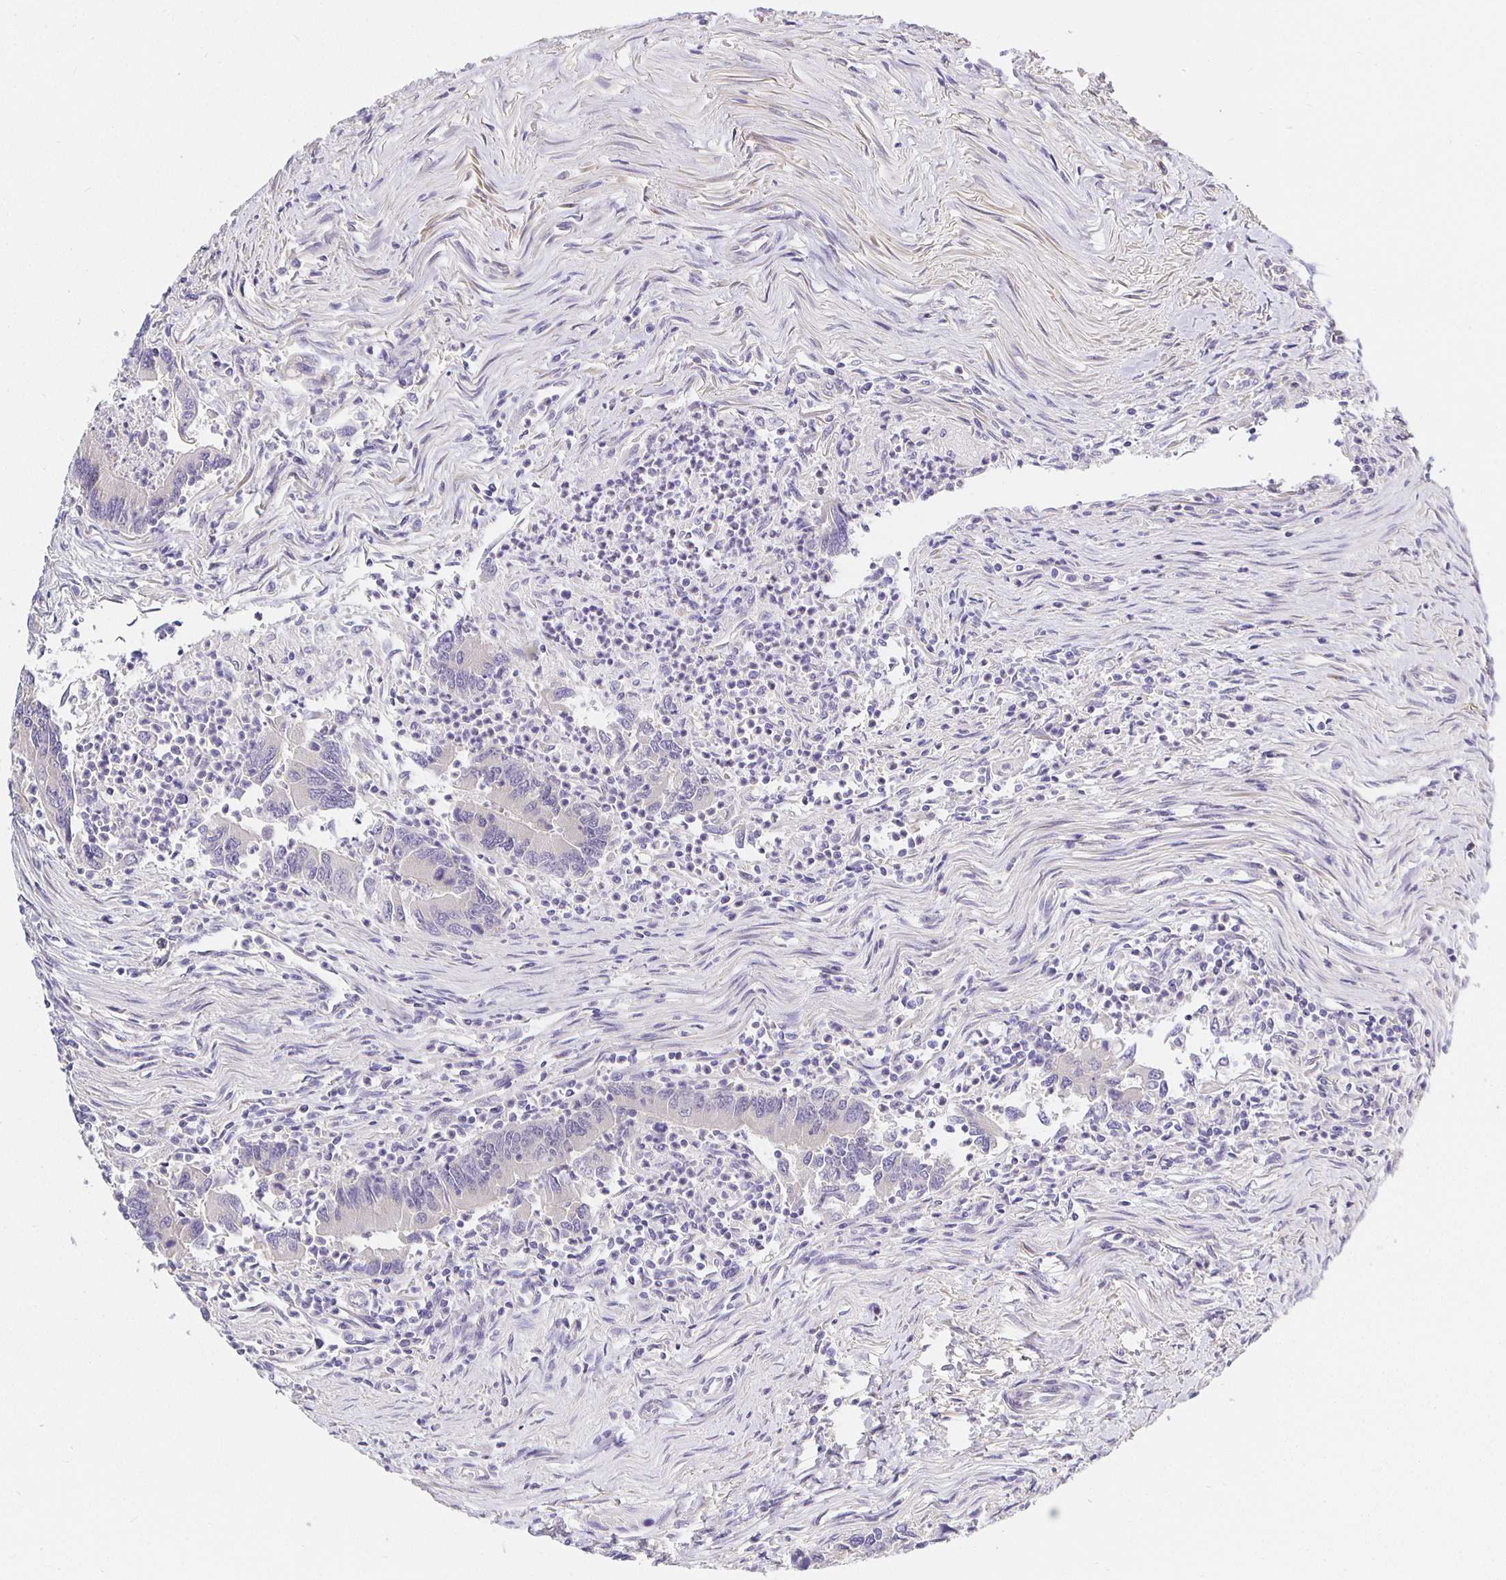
{"staining": {"intensity": "weak", "quantity": "<25%", "location": "cytoplasmic/membranous"}, "tissue": "colorectal cancer", "cell_type": "Tumor cells", "image_type": "cancer", "snomed": [{"axis": "morphology", "description": "Adenocarcinoma, NOS"}, {"axis": "topography", "description": "Colon"}], "caption": "A high-resolution image shows immunohistochemistry staining of colorectal adenocarcinoma, which exhibits no significant expression in tumor cells.", "gene": "OPALIN", "patient": {"sex": "female", "age": 67}}